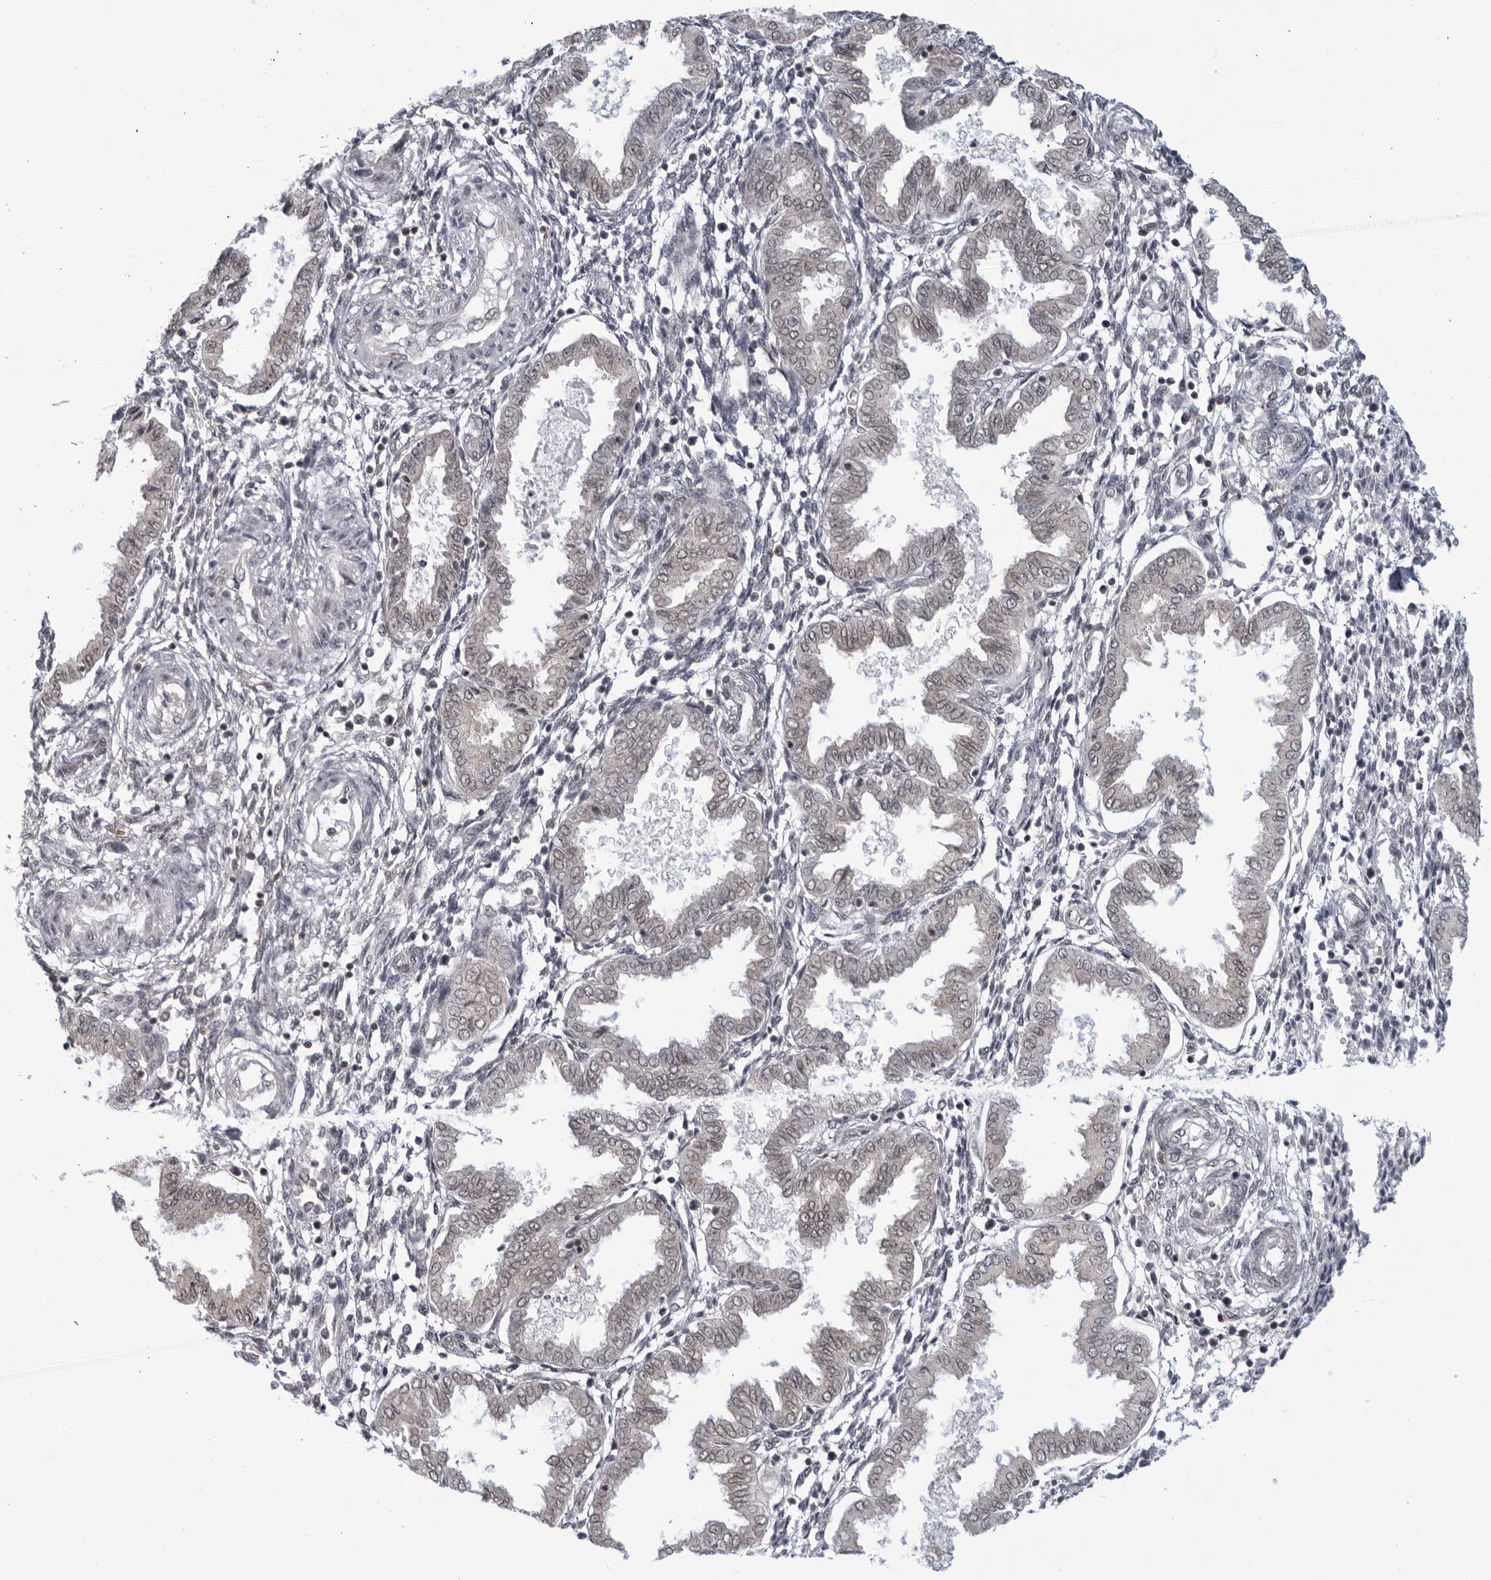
{"staining": {"intensity": "negative", "quantity": "none", "location": "none"}, "tissue": "endometrium", "cell_type": "Cells in endometrial stroma", "image_type": "normal", "snomed": [{"axis": "morphology", "description": "Normal tissue, NOS"}, {"axis": "topography", "description": "Endometrium"}], "caption": "Immunohistochemistry image of benign endometrium: human endometrium stained with DAB shows no significant protein staining in cells in endometrial stroma.", "gene": "CC2D1B", "patient": {"sex": "female", "age": 33}}